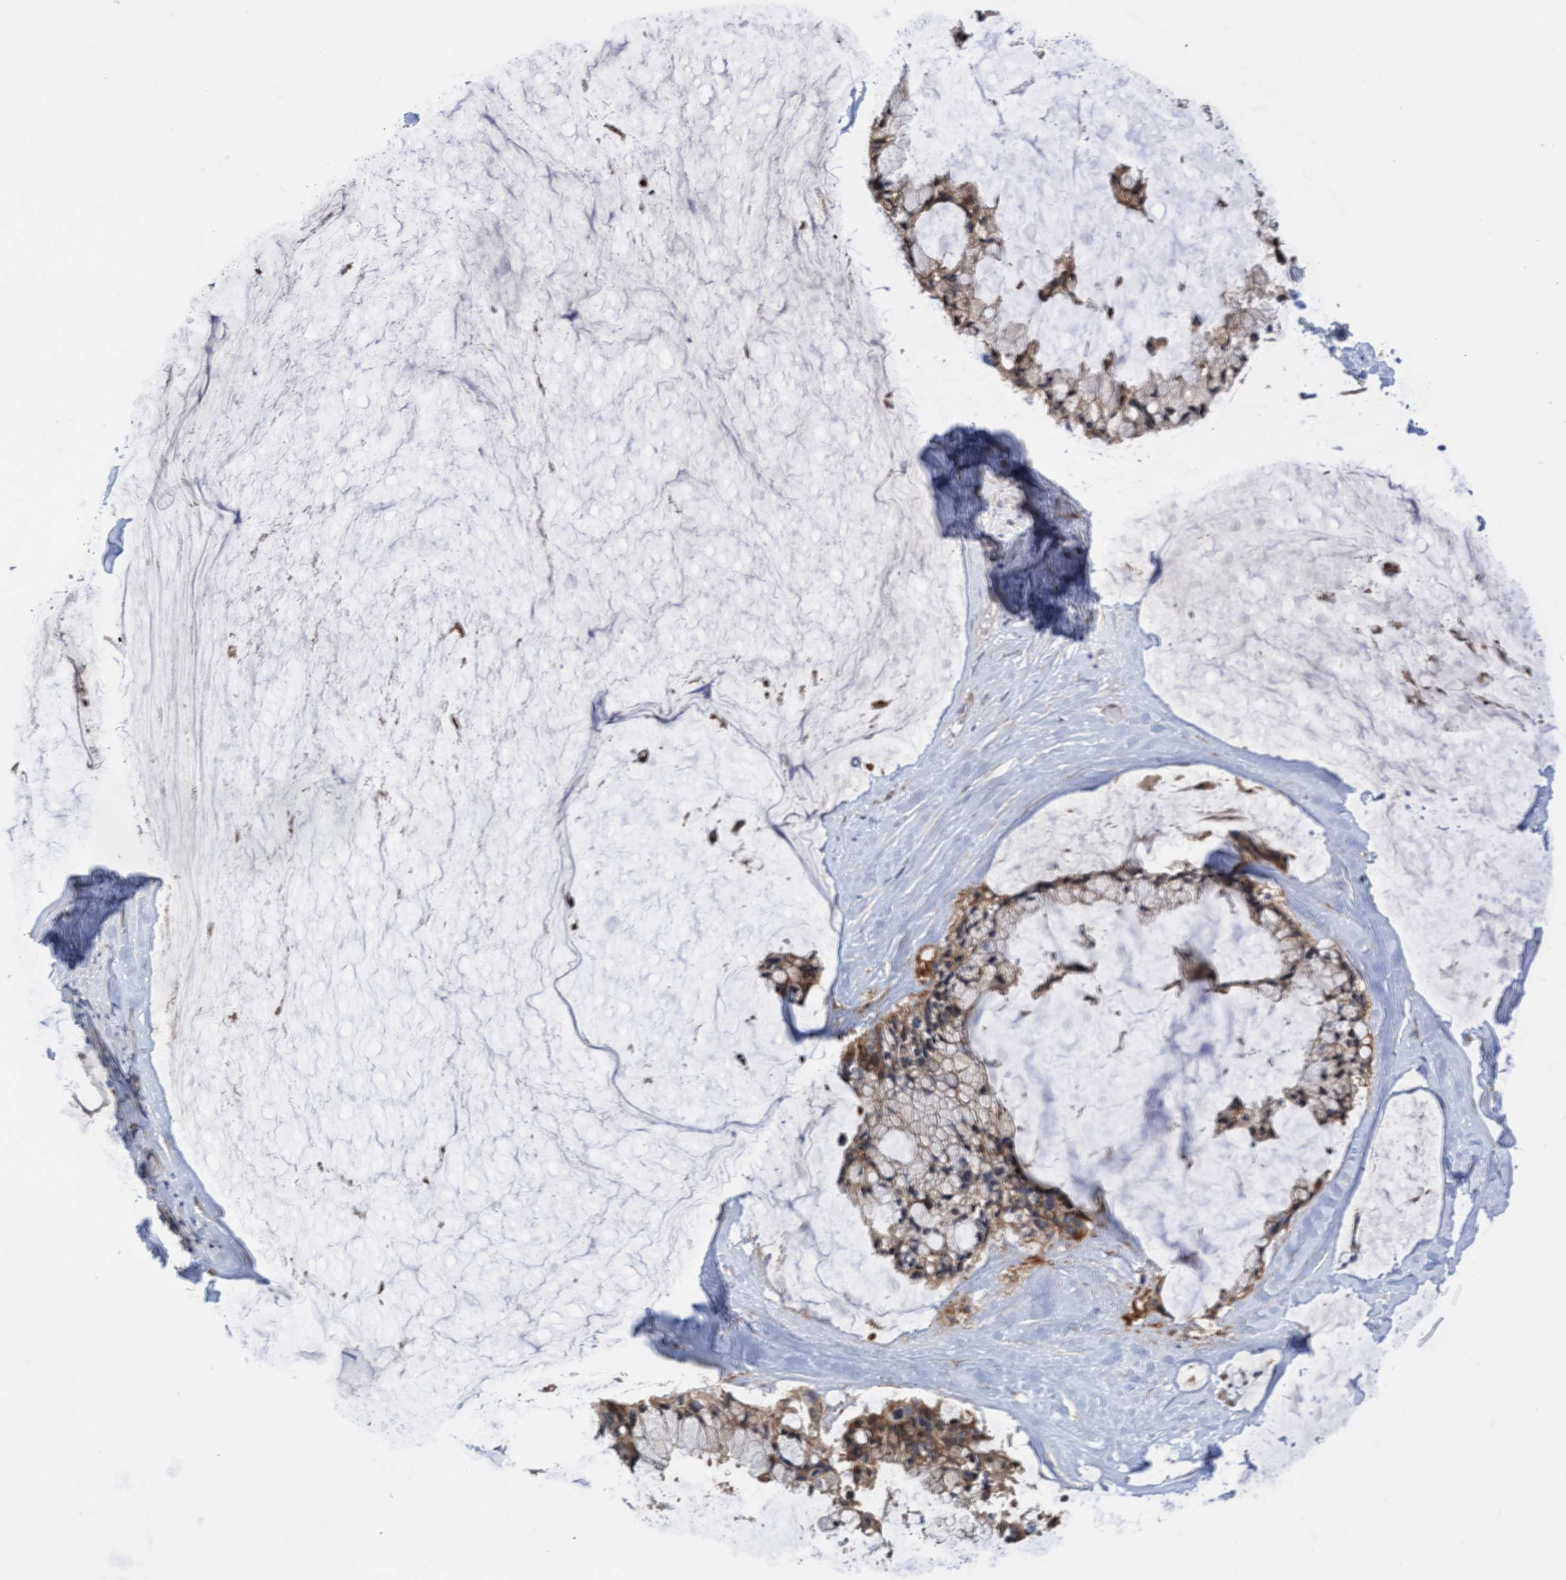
{"staining": {"intensity": "moderate", "quantity": ">75%", "location": "cytoplasmic/membranous"}, "tissue": "ovarian cancer", "cell_type": "Tumor cells", "image_type": "cancer", "snomed": [{"axis": "morphology", "description": "Cystadenocarcinoma, mucinous, NOS"}, {"axis": "topography", "description": "Ovary"}], "caption": "Ovarian cancer (mucinous cystadenocarcinoma) tissue displays moderate cytoplasmic/membranous staining in about >75% of tumor cells, visualized by immunohistochemistry. The protein is shown in brown color, while the nuclei are stained blue.", "gene": "ITFG1", "patient": {"sex": "female", "age": 39}}